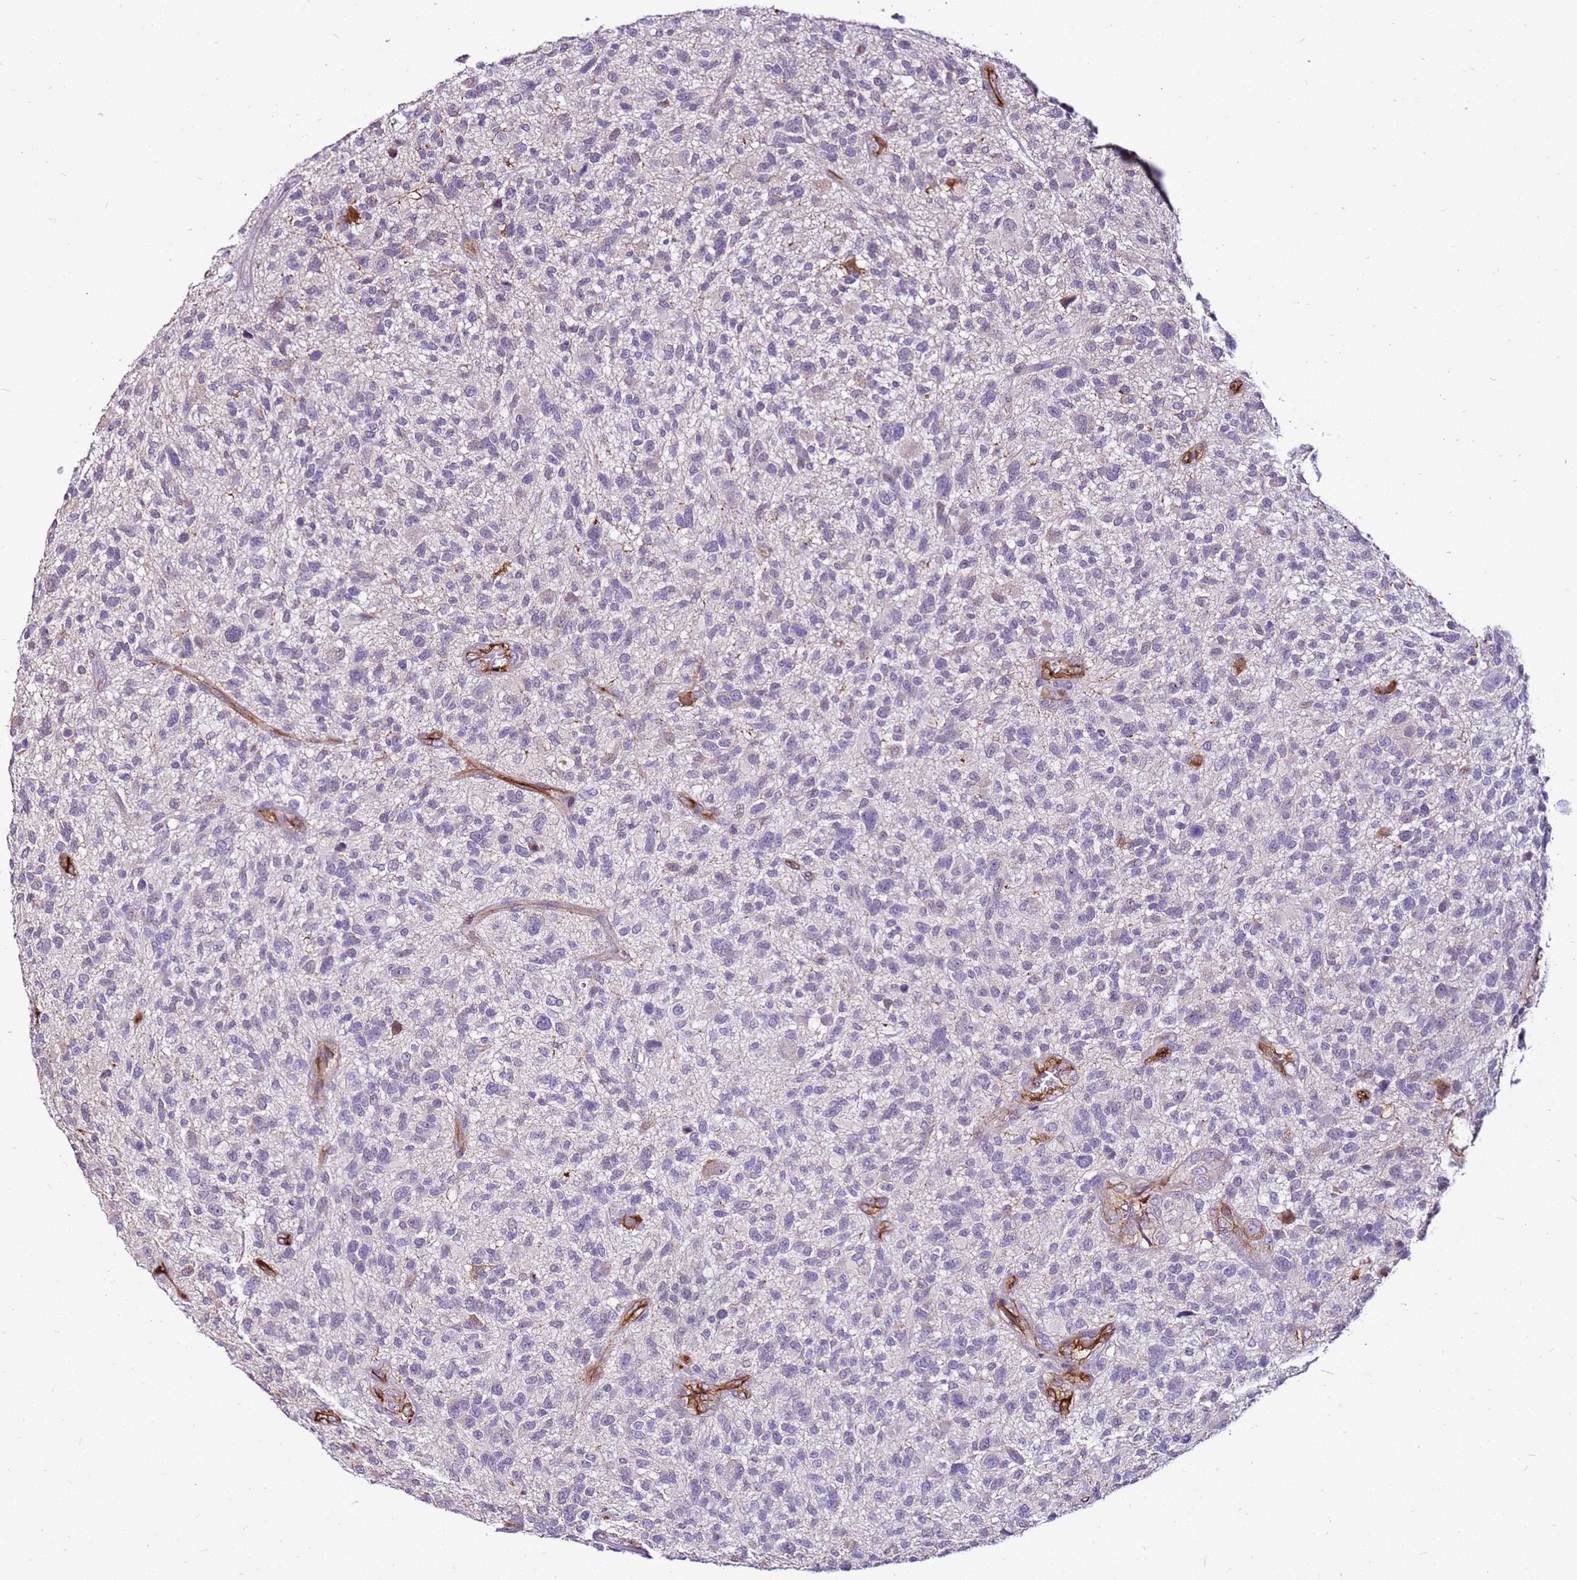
{"staining": {"intensity": "negative", "quantity": "none", "location": "none"}, "tissue": "glioma", "cell_type": "Tumor cells", "image_type": "cancer", "snomed": [{"axis": "morphology", "description": "Glioma, malignant, High grade"}, {"axis": "topography", "description": "Brain"}], "caption": "A high-resolution histopathology image shows immunohistochemistry staining of glioma, which displays no significant expression in tumor cells.", "gene": "SLC38A5", "patient": {"sex": "male", "age": 47}}